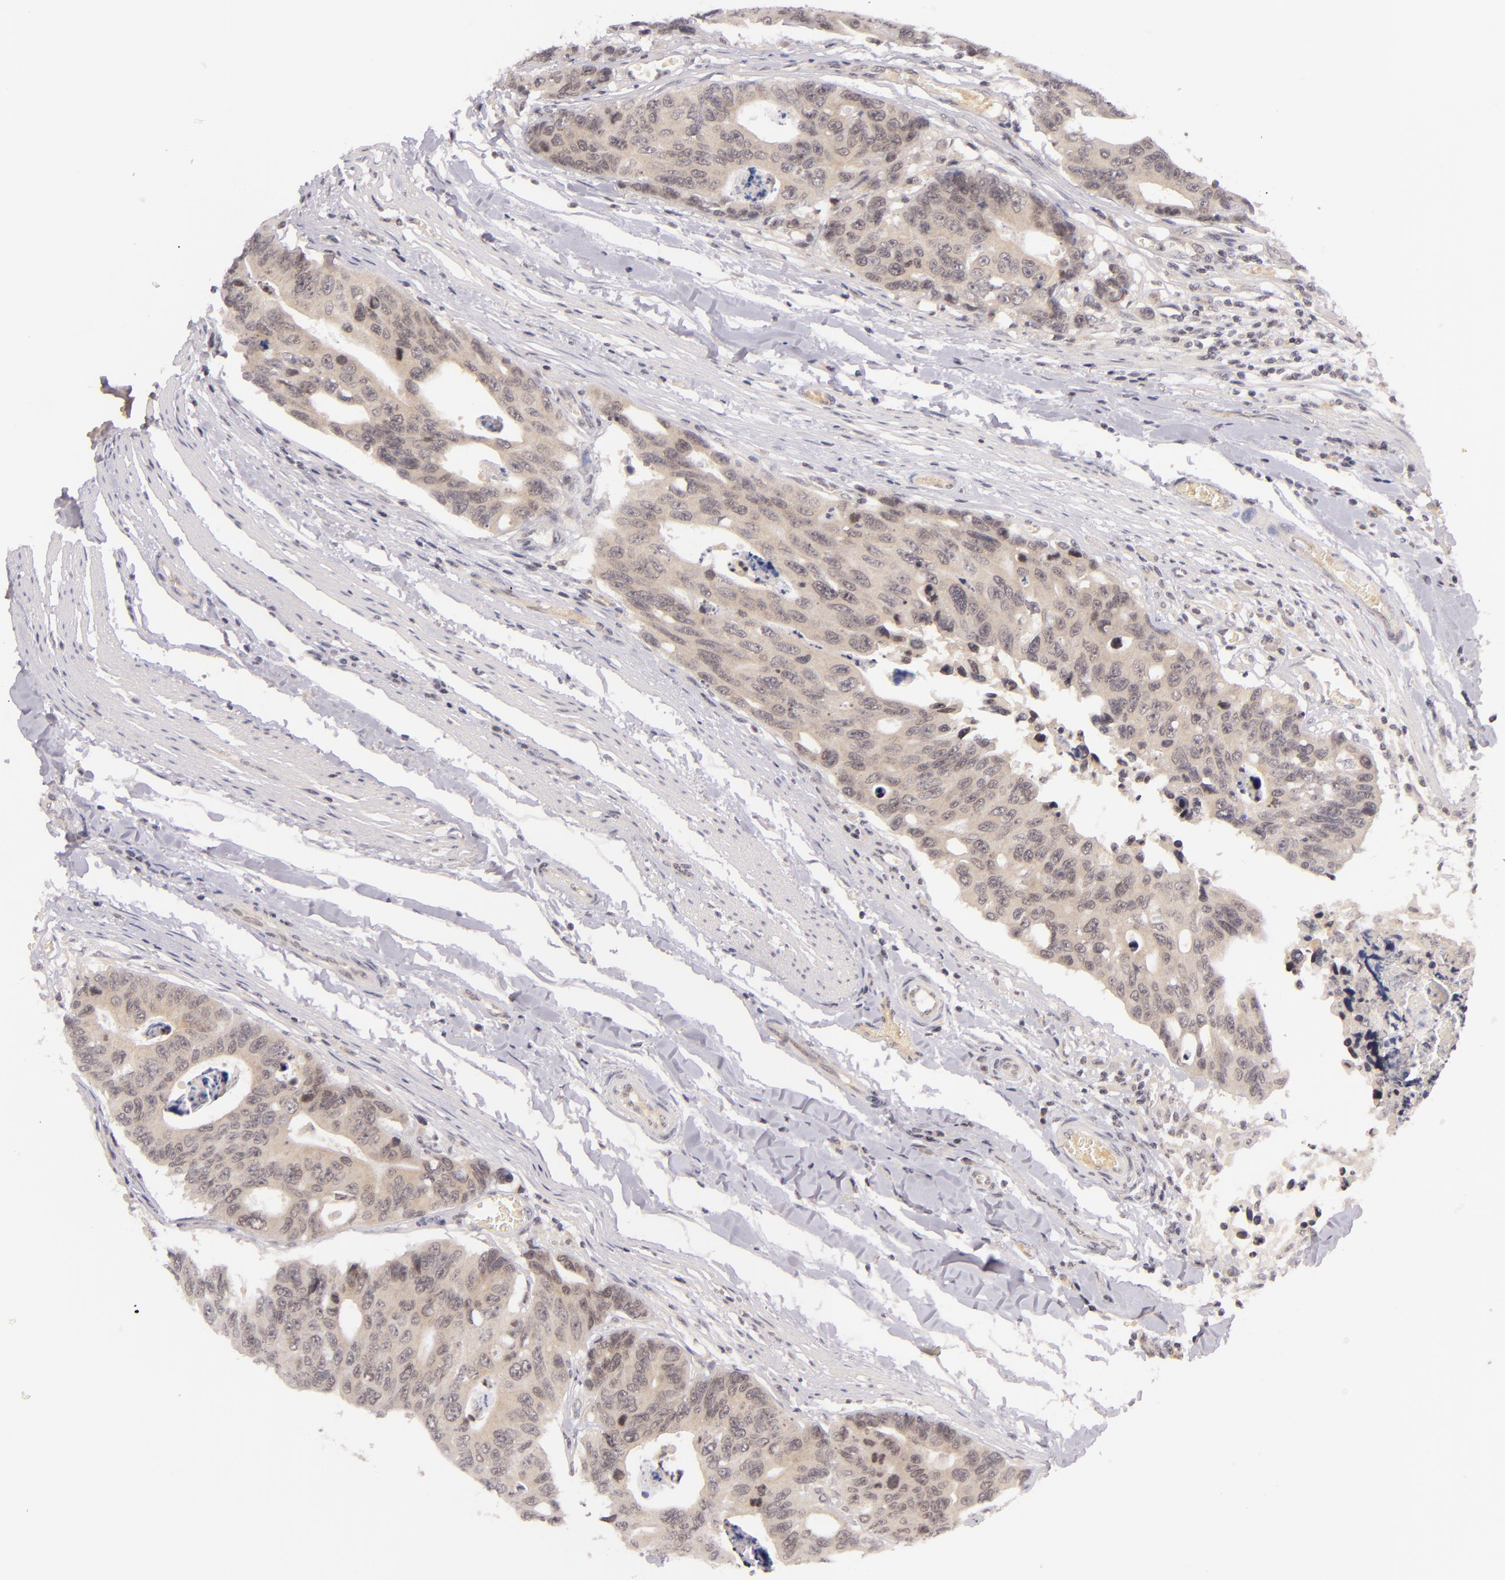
{"staining": {"intensity": "weak", "quantity": "25%-75%", "location": "cytoplasmic/membranous"}, "tissue": "colorectal cancer", "cell_type": "Tumor cells", "image_type": "cancer", "snomed": [{"axis": "morphology", "description": "Adenocarcinoma, NOS"}, {"axis": "topography", "description": "Colon"}], "caption": "Protein staining reveals weak cytoplasmic/membranous positivity in approximately 25%-75% of tumor cells in colorectal adenocarcinoma. Immunohistochemistry (ihc) stains the protein of interest in brown and the nuclei are stained blue.", "gene": "CASP8", "patient": {"sex": "female", "age": 86}}